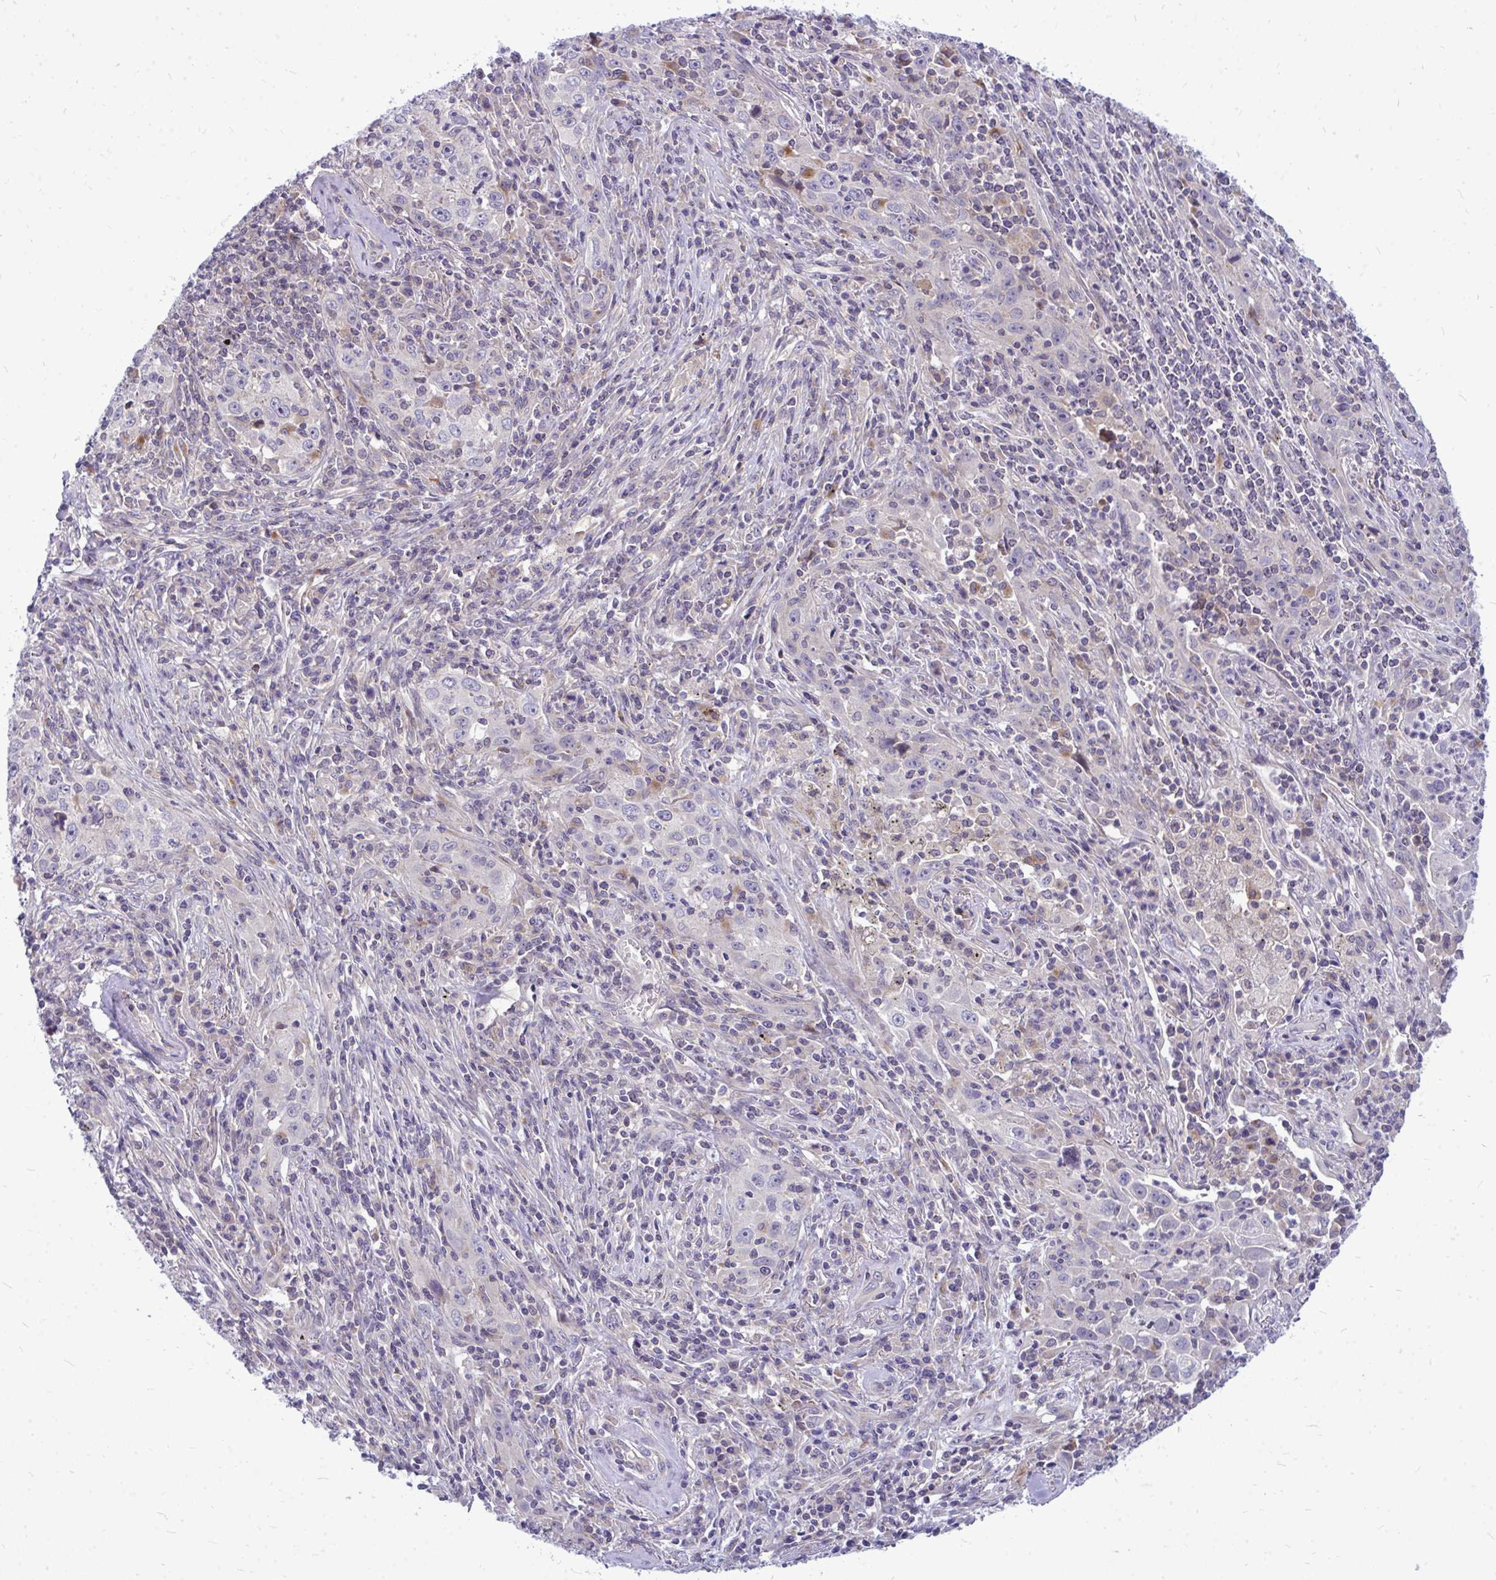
{"staining": {"intensity": "negative", "quantity": "none", "location": "none"}, "tissue": "lung cancer", "cell_type": "Tumor cells", "image_type": "cancer", "snomed": [{"axis": "morphology", "description": "Squamous cell carcinoma, NOS"}, {"axis": "topography", "description": "Lung"}], "caption": "A photomicrograph of human lung cancer is negative for staining in tumor cells.", "gene": "ZSCAN25", "patient": {"sex": "male", "age": 71}}